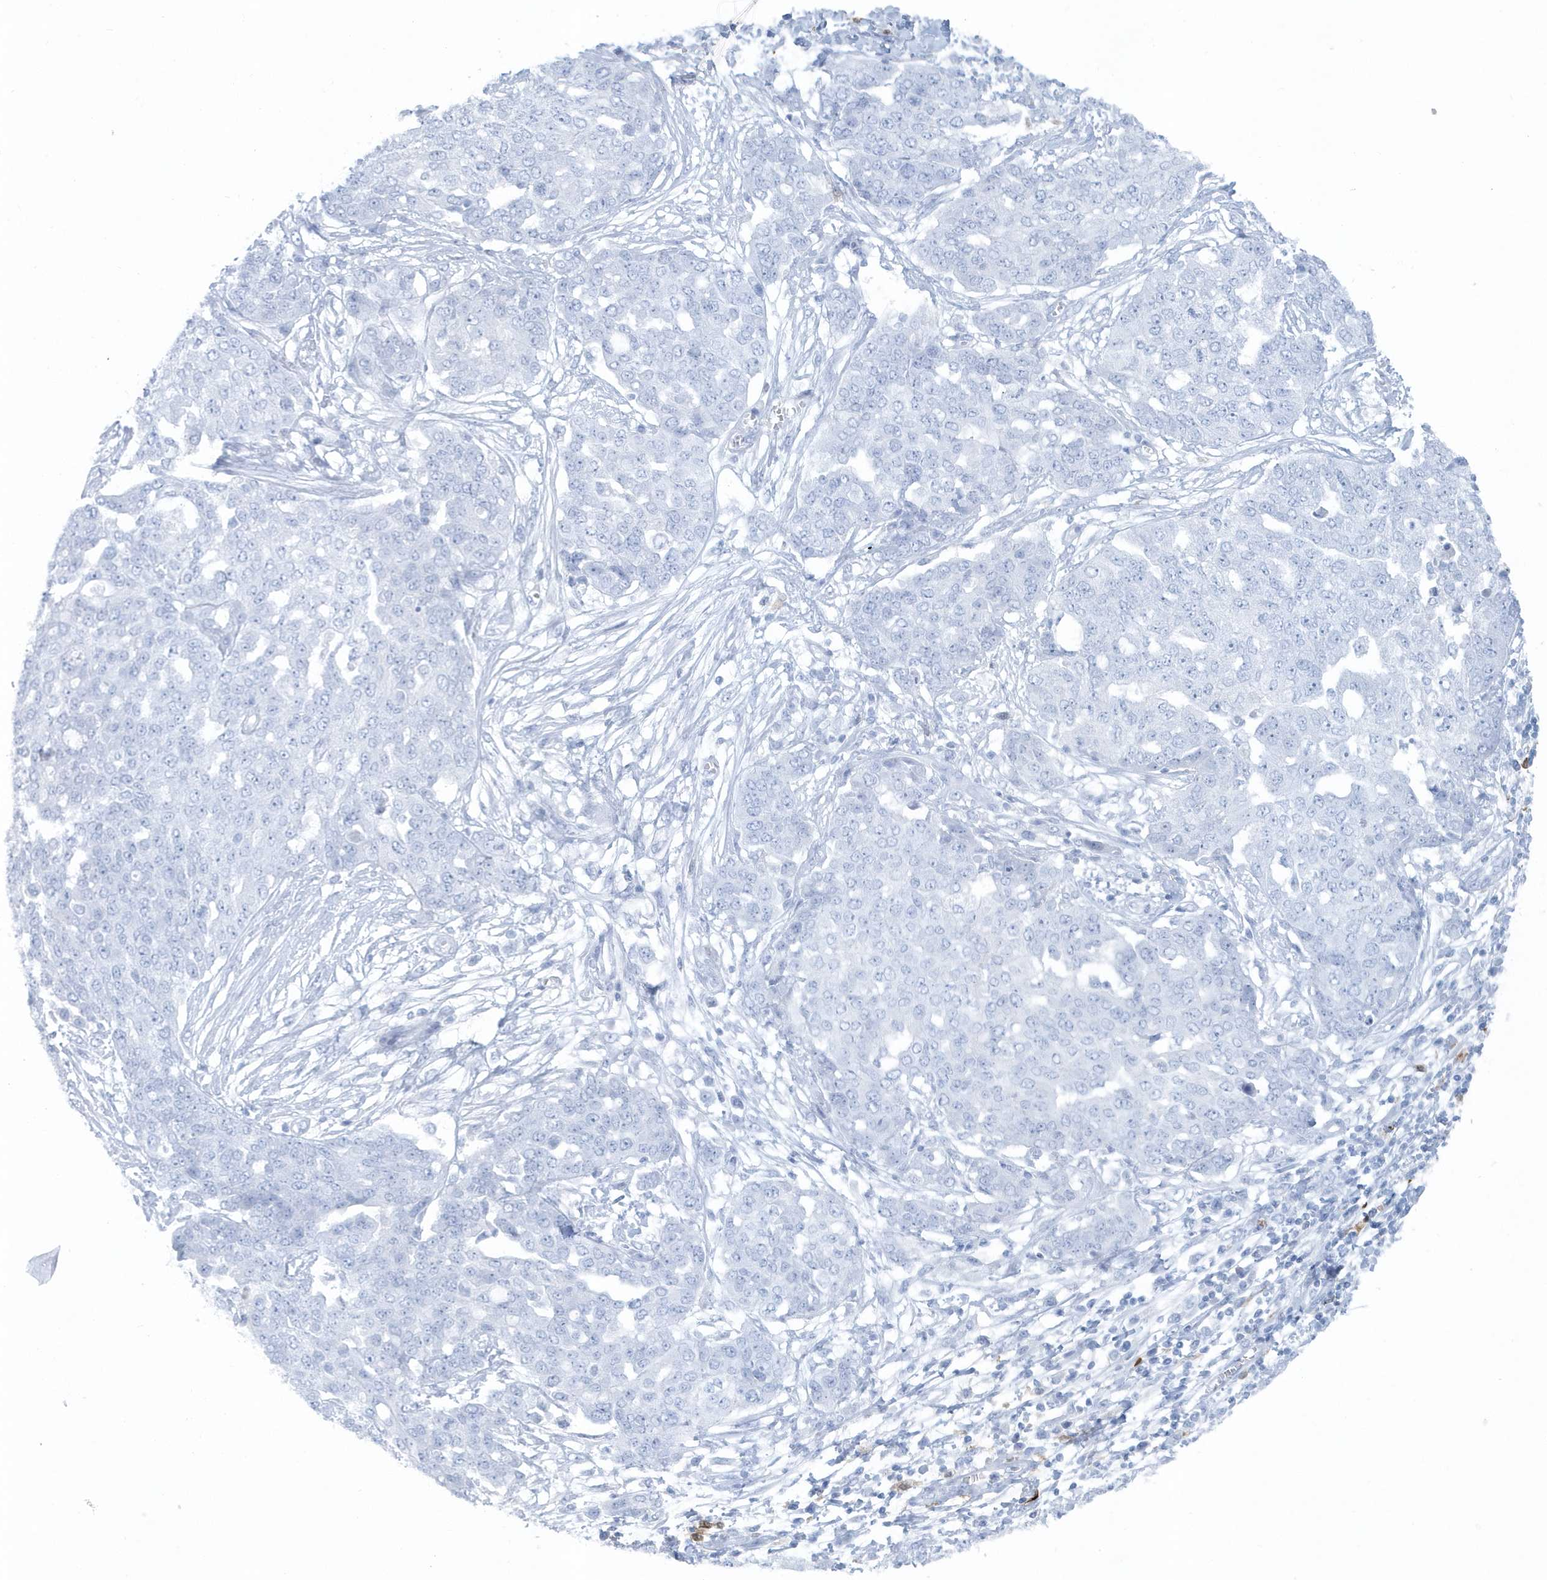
{"staining": {"intensity": "negative", "quantity": "none", "location": "none"}, "tissue": "ovarian cancer", "cell_type": "Tumor cells", "image_type": "cancer", "snomed": [{"axis": "morphology", "description": "Cystadenocarcinoma, serous, NOS"}, {"axis": "topography", "description": "Soft tissue"}, {"axis": "topography", "description": "Ovary"}], "caption": "A histopathology image of ovarian serous cystadenocarcinoma stained for a protein shows no brown staining in tumor cells.", "gene": "FAM98A", "patient": {"sex": "female", "age": 57}}